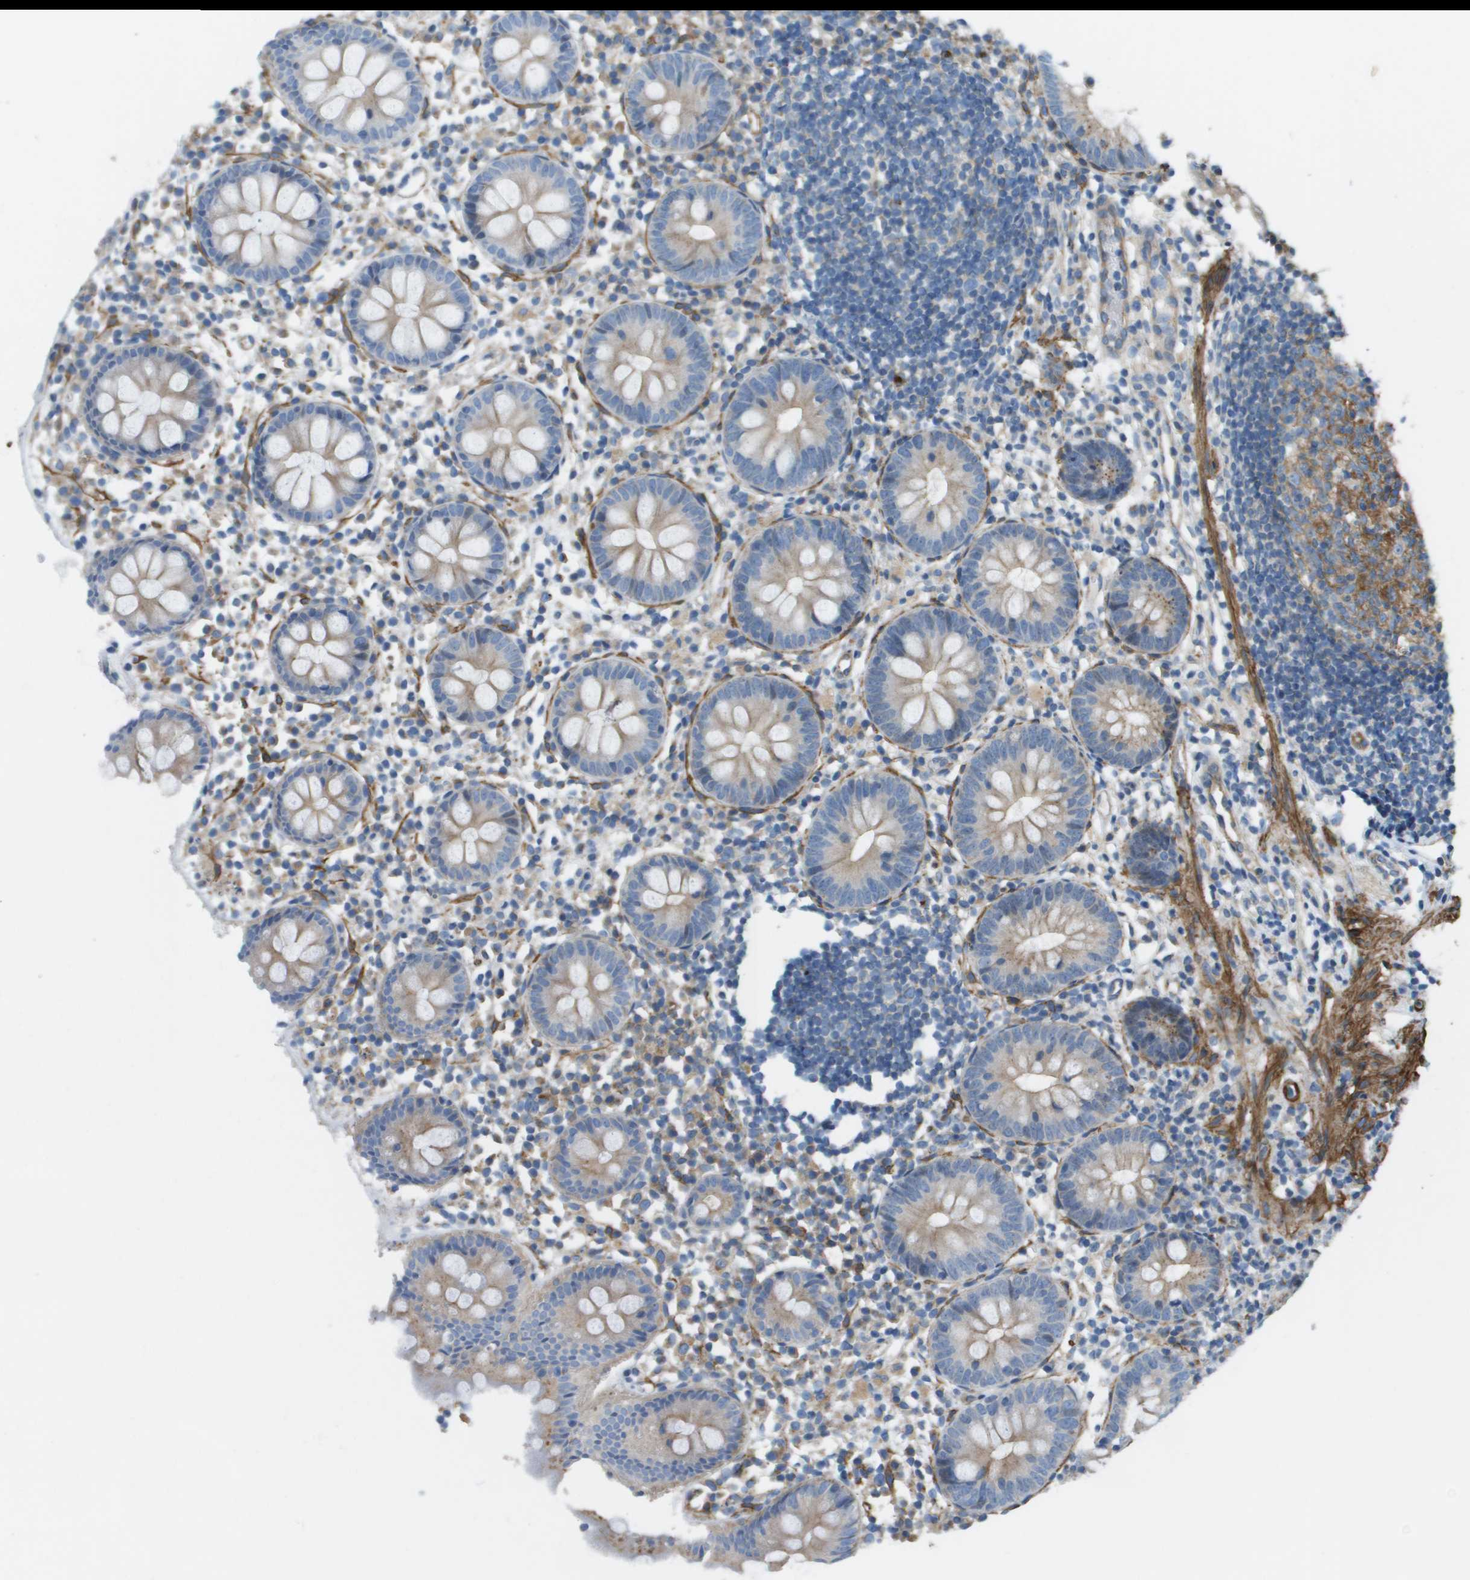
{"staining": {"intensity": "weak", "quantity": ">75%", "location": "cytoplasmic/membranous"}, "tissue": "appendix", "cell_type": "Glandular cells", "image_type": "normal", "snomed": [{"axis": "morphology", "description": "Normal tissue, NOS"}, {"axis": "topography", "description": "Appendix"}], "caption": "Benign appendix was stained to show a protein in brown. There is low levels of weak cytoplasmic/membranous positivity in approximately >75% of glandular cells. The protein of interest is stained brown, and the nuclei are stained in blue (DAB IHC with brightfield microscopy, high magnification).", "gene": "MYH11", "patient": {"sex": "female", "age": 20}}